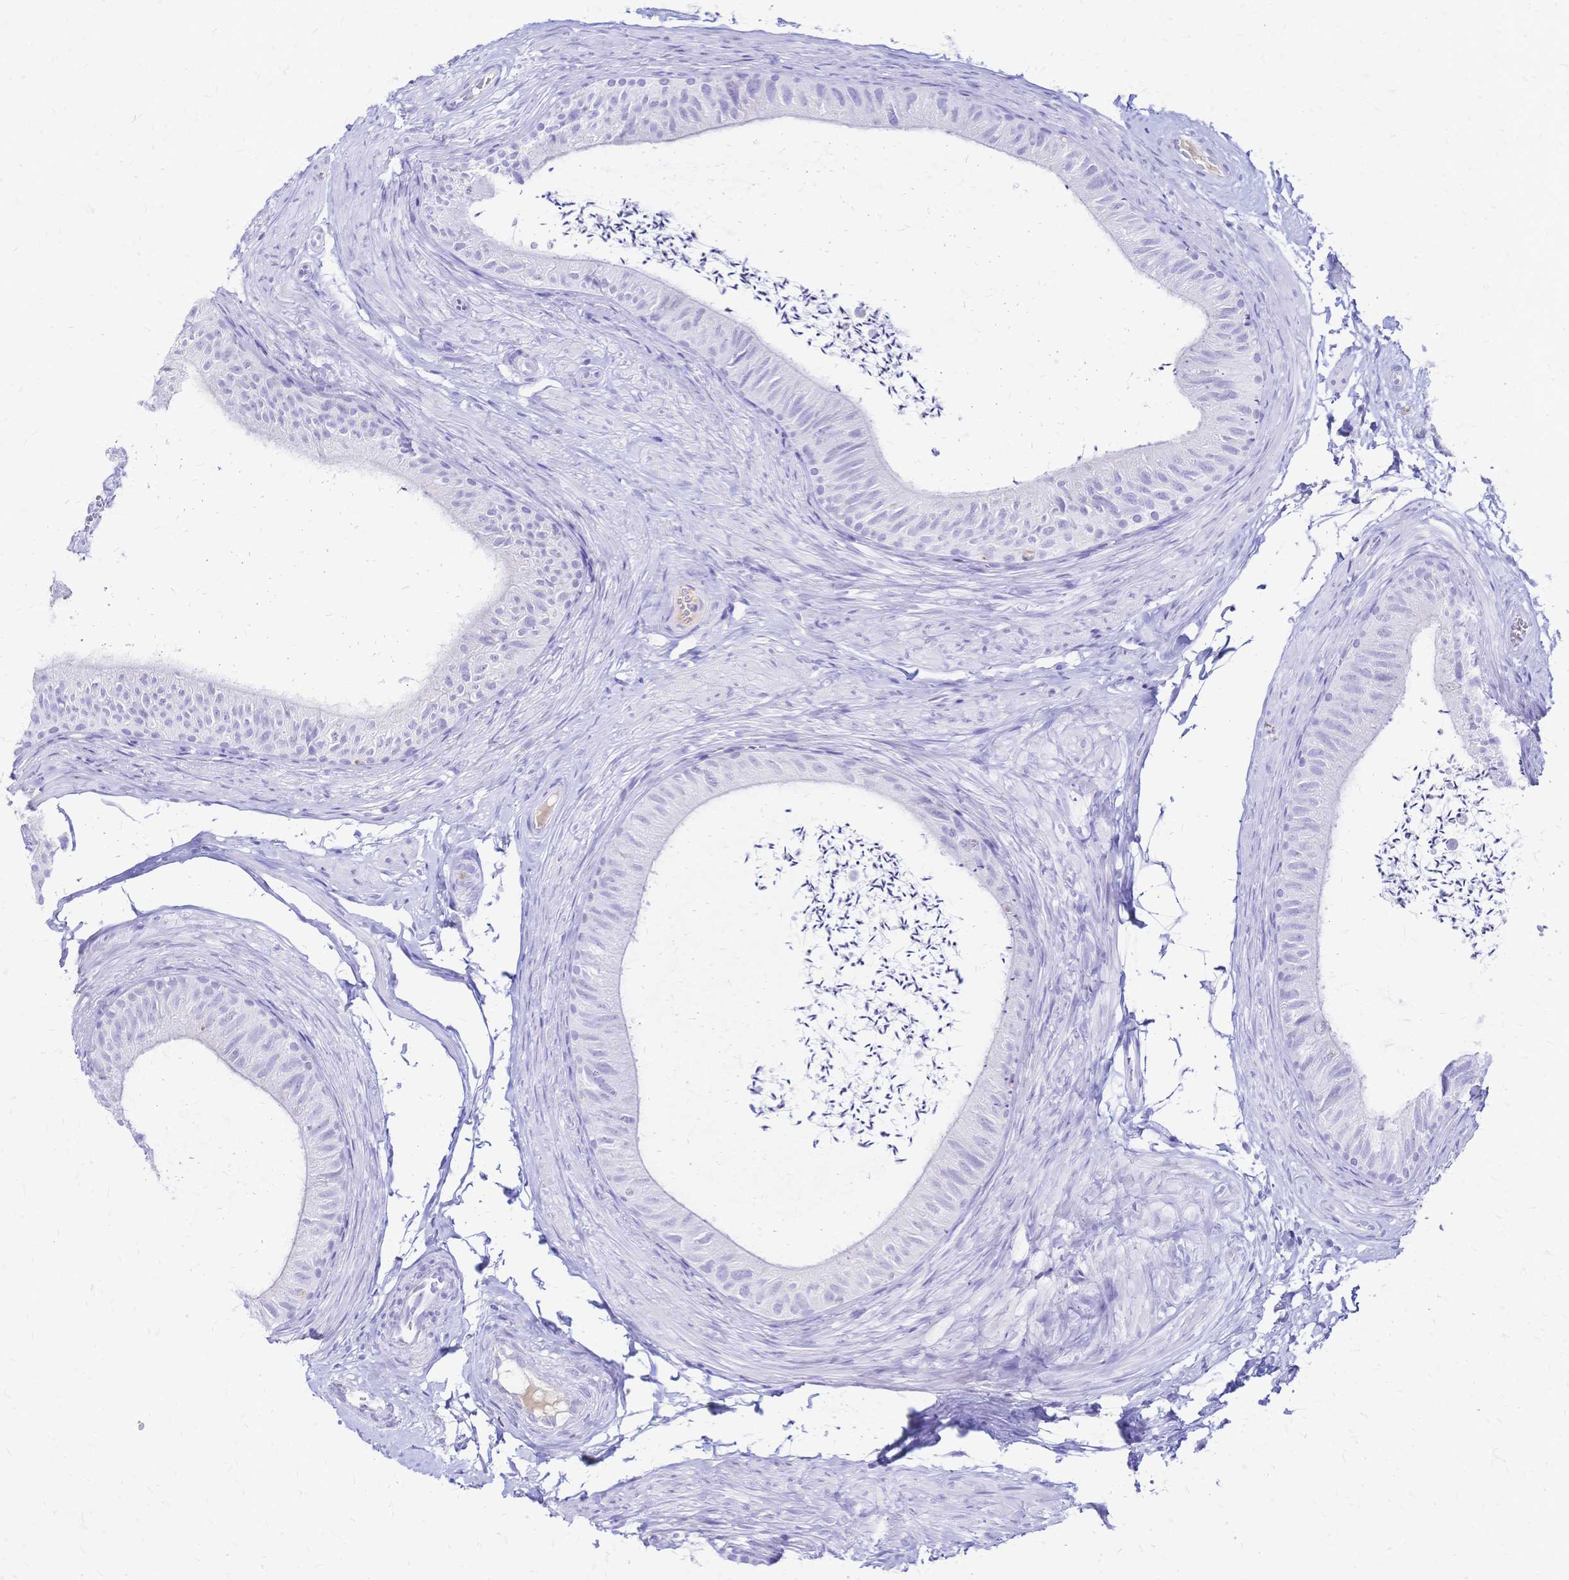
{"staining": {"intensity": "negative", "quantity": "none", "location": "none"}, "tissue": "epididymis", "cell_type": "Glandular cells", "image_type": "normal", "snomed": [{"axis": "morphology", "description": "Normal tissue, NOS"}, {"axis": "topography", "description": "Epididymis, spermatic cord, NOS"}, {"axis": "topography", "description": "Epididymis"}, {"axis": "topography", "description": "Peripheral nerve tissue"}], "caption": "Histopathology image shows no protein expression in glandular cells of unremarkable epididymis.", "gene": "FA2H", "patient": {"sex": "male", "age": 29}}